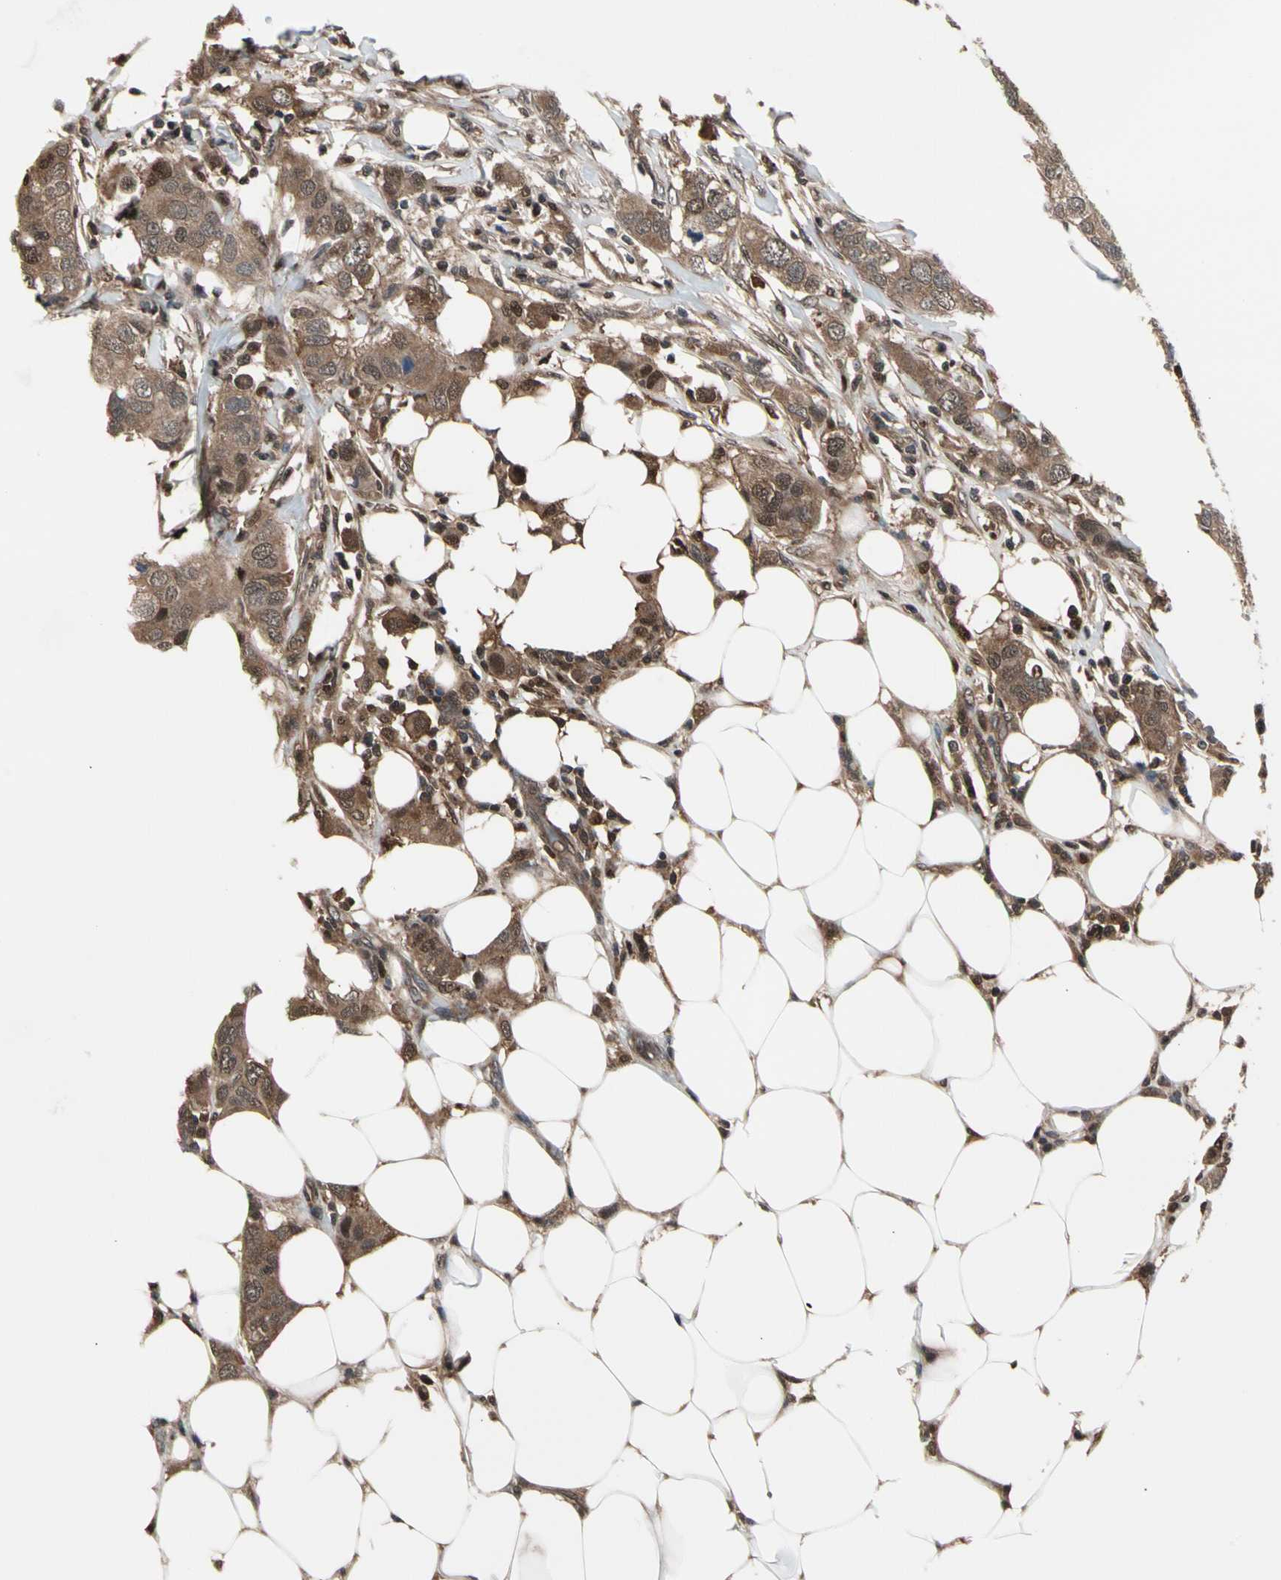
{"staining": {"intensity": "moderate", "quantity": ">75%", "location": "cytoplasmic/membranous,nuclear"}, "tissue": "breast cancer", "cell_type": "Tumor cells", "image_type": "cancer", "snomed": [{"axis": "morphology", "description": "Duct carcinoma"}, {"axis": "topography", "description": "Breast"}], "caption": "Brown immunohistochemical staining in breast cancer demonstrates moderate cytoplasmic/membranous and nuclear staining in approximately >75% of tumor cells.", "gene": "PSMA2", "patient": {"sex": "female", "age": 50}}